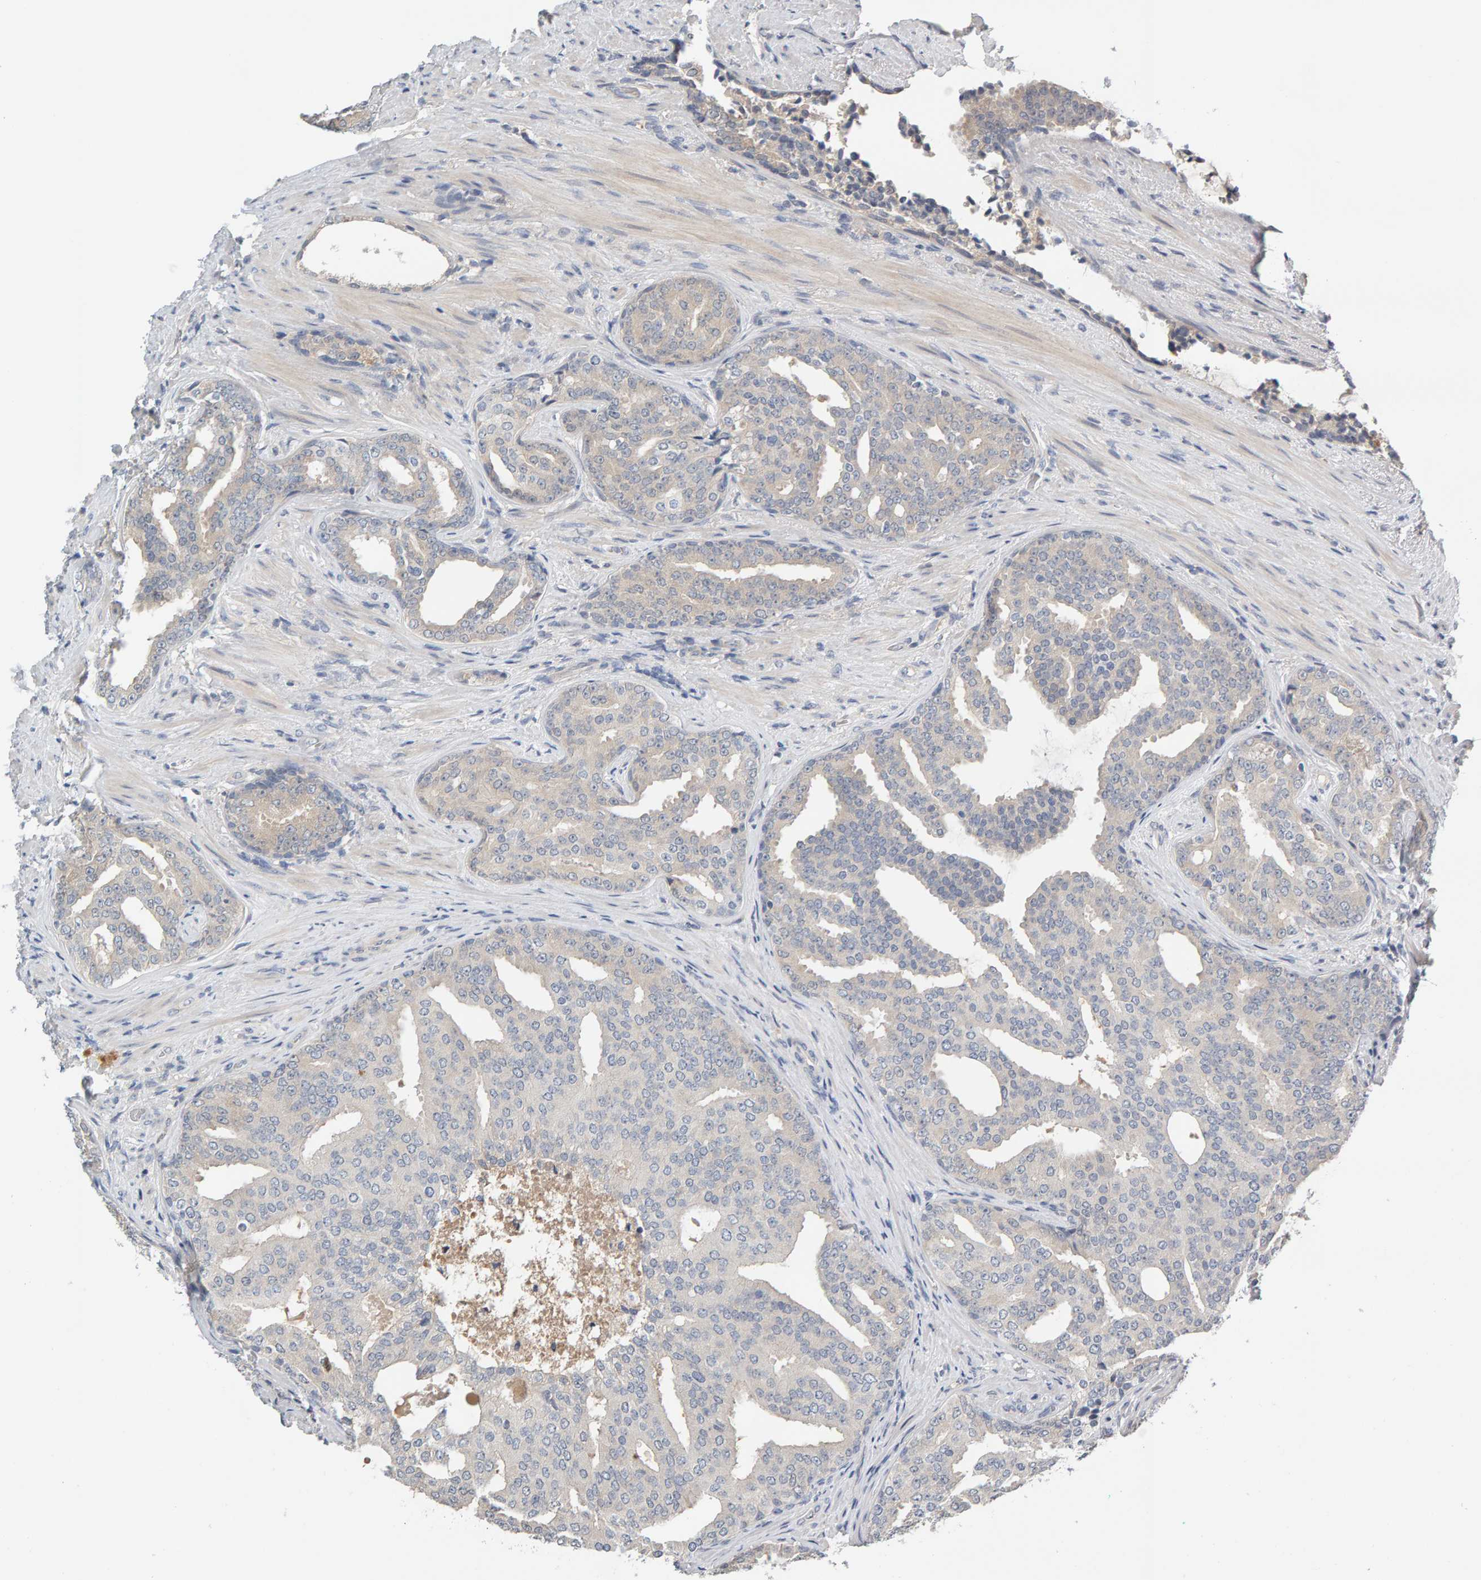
{"staining": {"intensity": "negative", "quantity": "none", "location": "none"}, "tissue": "prostate cancer", "cell_type": "Tumor cells", "image_type": "cancer", "snomed": [{"axis": "morphology", "description": "Adenocarcinoma, High grade"}, {"axis": "topography", "description": "Prostate"}], "caption": "Histopathology image shows no significant protein staining in tumor cells of prostate cancer.", "gene": "GFUS", "patient": {"sex": "male", "age": 71}}